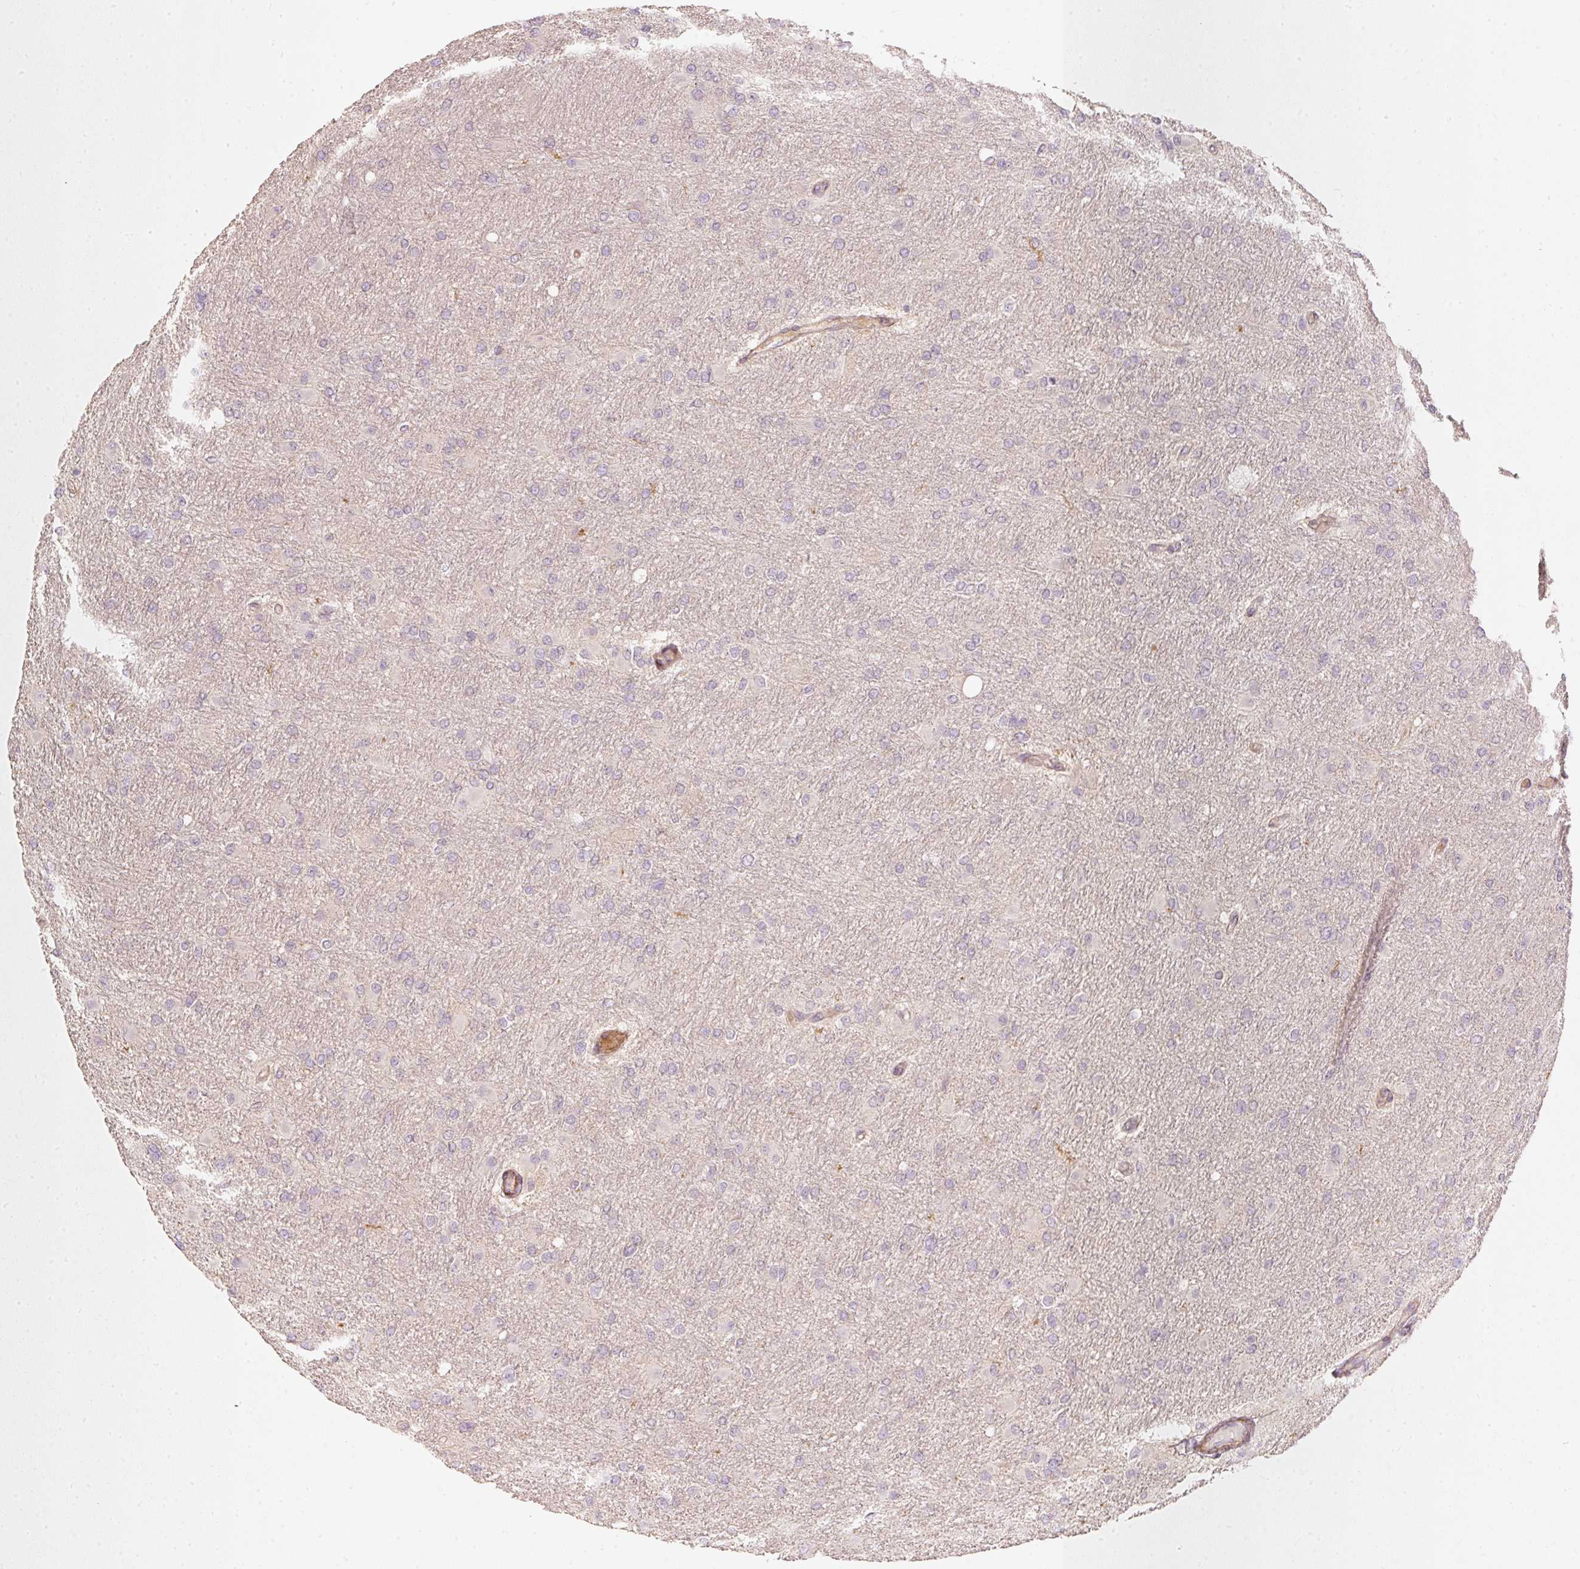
{"staining": {"intensity": "negative", "quantity": "none", "location": "none"}, "tissue": "glioma", "cell_type": "Tumor cells", "image_type": "cancer", "snomed": [{"axis": "morphology", "description": "Glioma, malignant, High grade"}, {"axis": "topography", "description": "Cerebral cortex"}], "caption": "Histopathology image shows no protein staining in tumor cells of malignant glioma (high-grade) tissue. (Stains: DAB (3,3'-diaminobenzidine) IHC with hematoxylin counter stain, Microscopy: brightfield microscopy at high magnification).", "gene": "KCNQ1", "patient": {"sex": "female", "age": 36}}